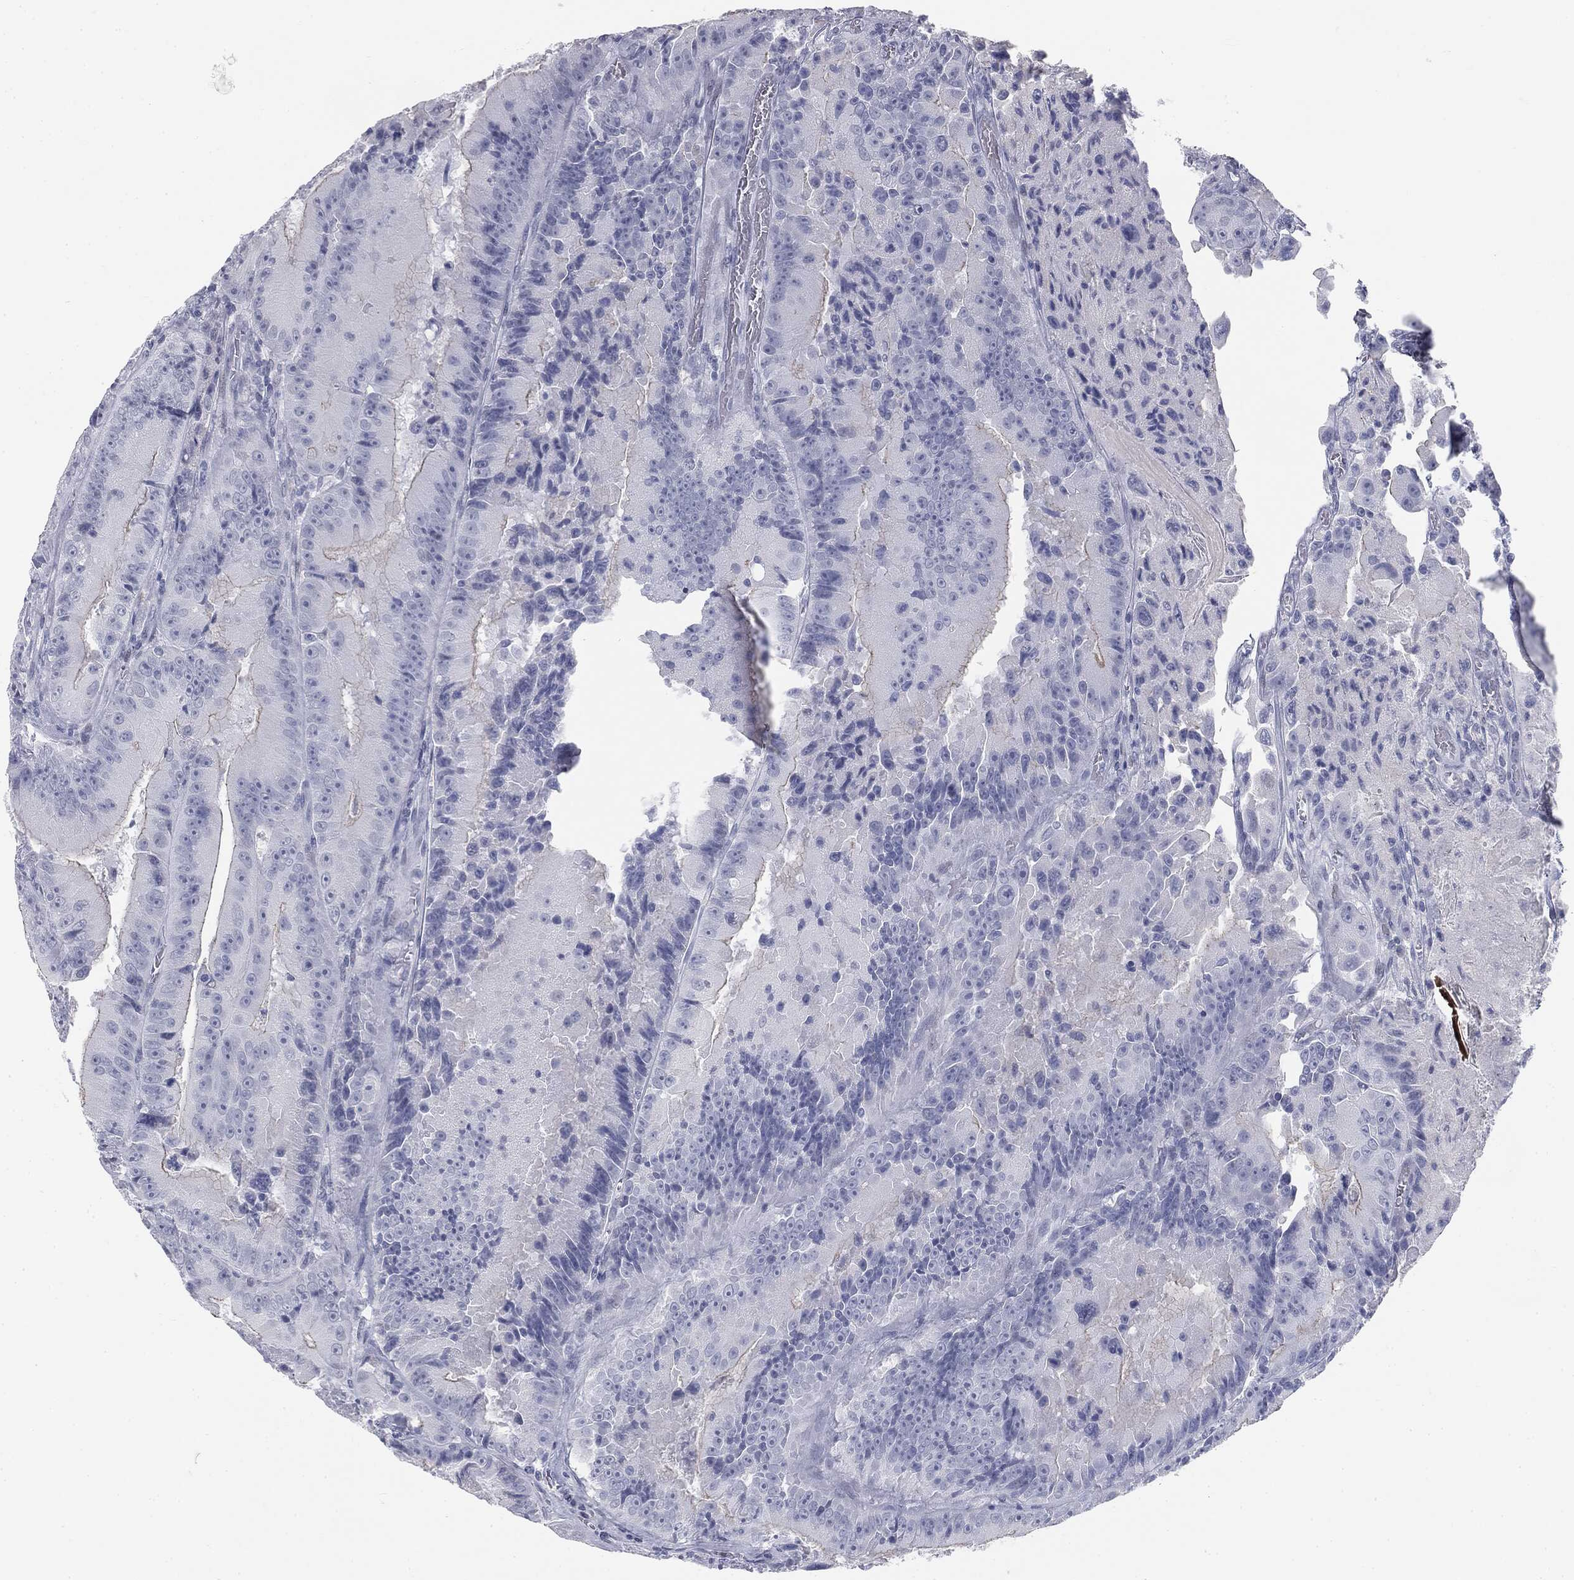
{"staining": {"intensity": "negative", "quantity": "none", "location": "none"}, "tissue": "colorectal cancer", "cell_type": "Tumor cells", "image_type": "cancer", "snomed": [{"axis": "morphology", "description": "Adenocarcinoma, NOS"}, {"axis": "topography", "description": "Colon"}], "caption": "Histopathology image shows no protein staining in tumor cells of colorectal cancer tissue.", "gene": "TPO", "patient": {"sex": "female", "age": 86}}